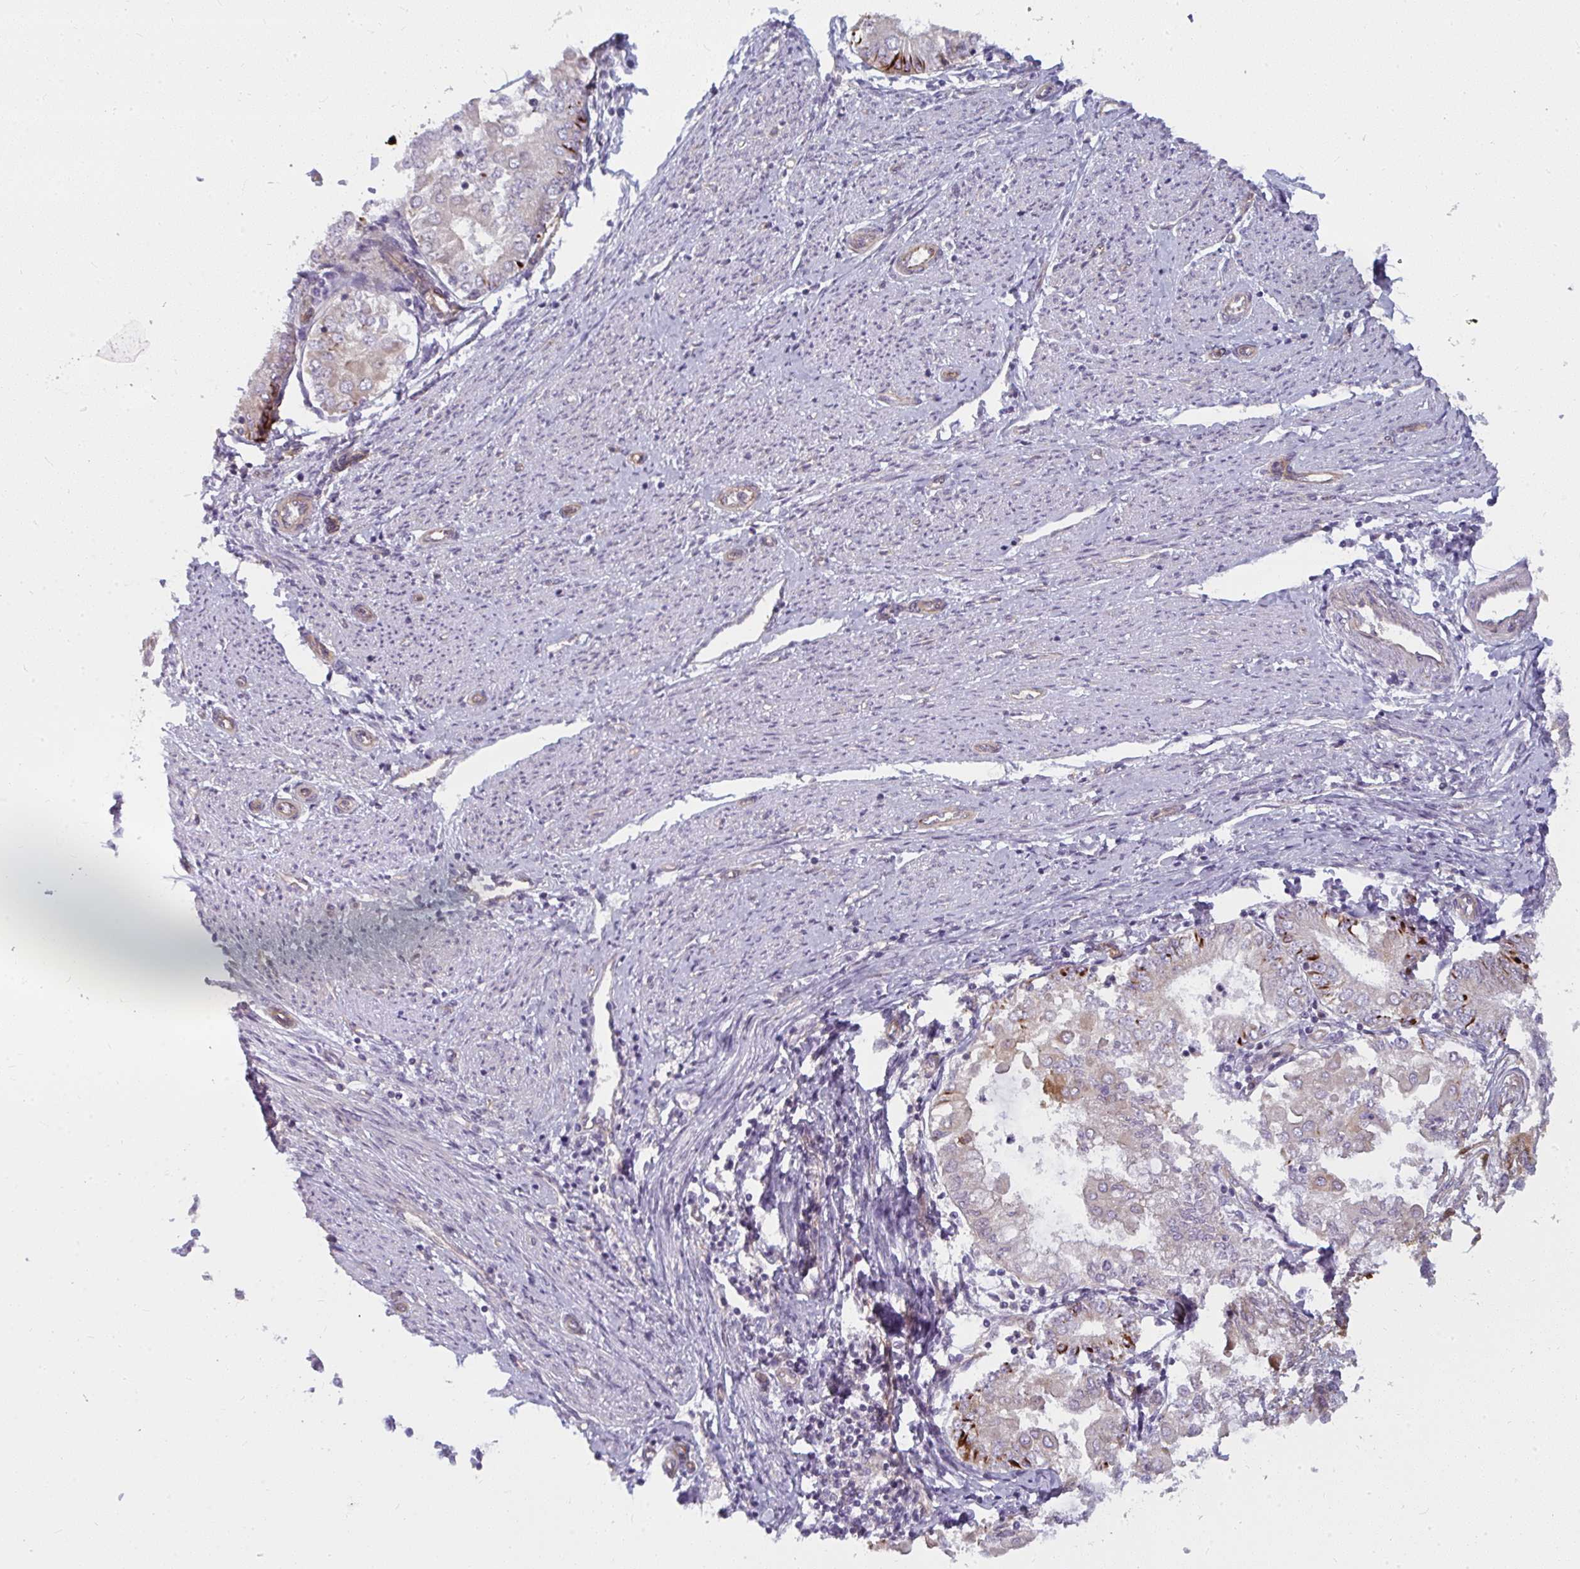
{"staining": {"intensity": "strong", "quantity": "<25%", "location": "cytoplasmic/membranous"}, "tissue": "endometrial cancer", "cell_type": "Tumor cells", "image_type": "cancer", "snomed": [{"axis": "morphology", "description": "Adenocarcinoma, NOS"}, {"axis": "topography", "description": "Endometrium"}], "caption": "Human endometrial cancer stained with a brown dye displays strong cytoplasmic/membranous positive expression in about <25% of tumor cells.", "gene": "IFIT3", "patient": {"sex": "female", "age": 68}}